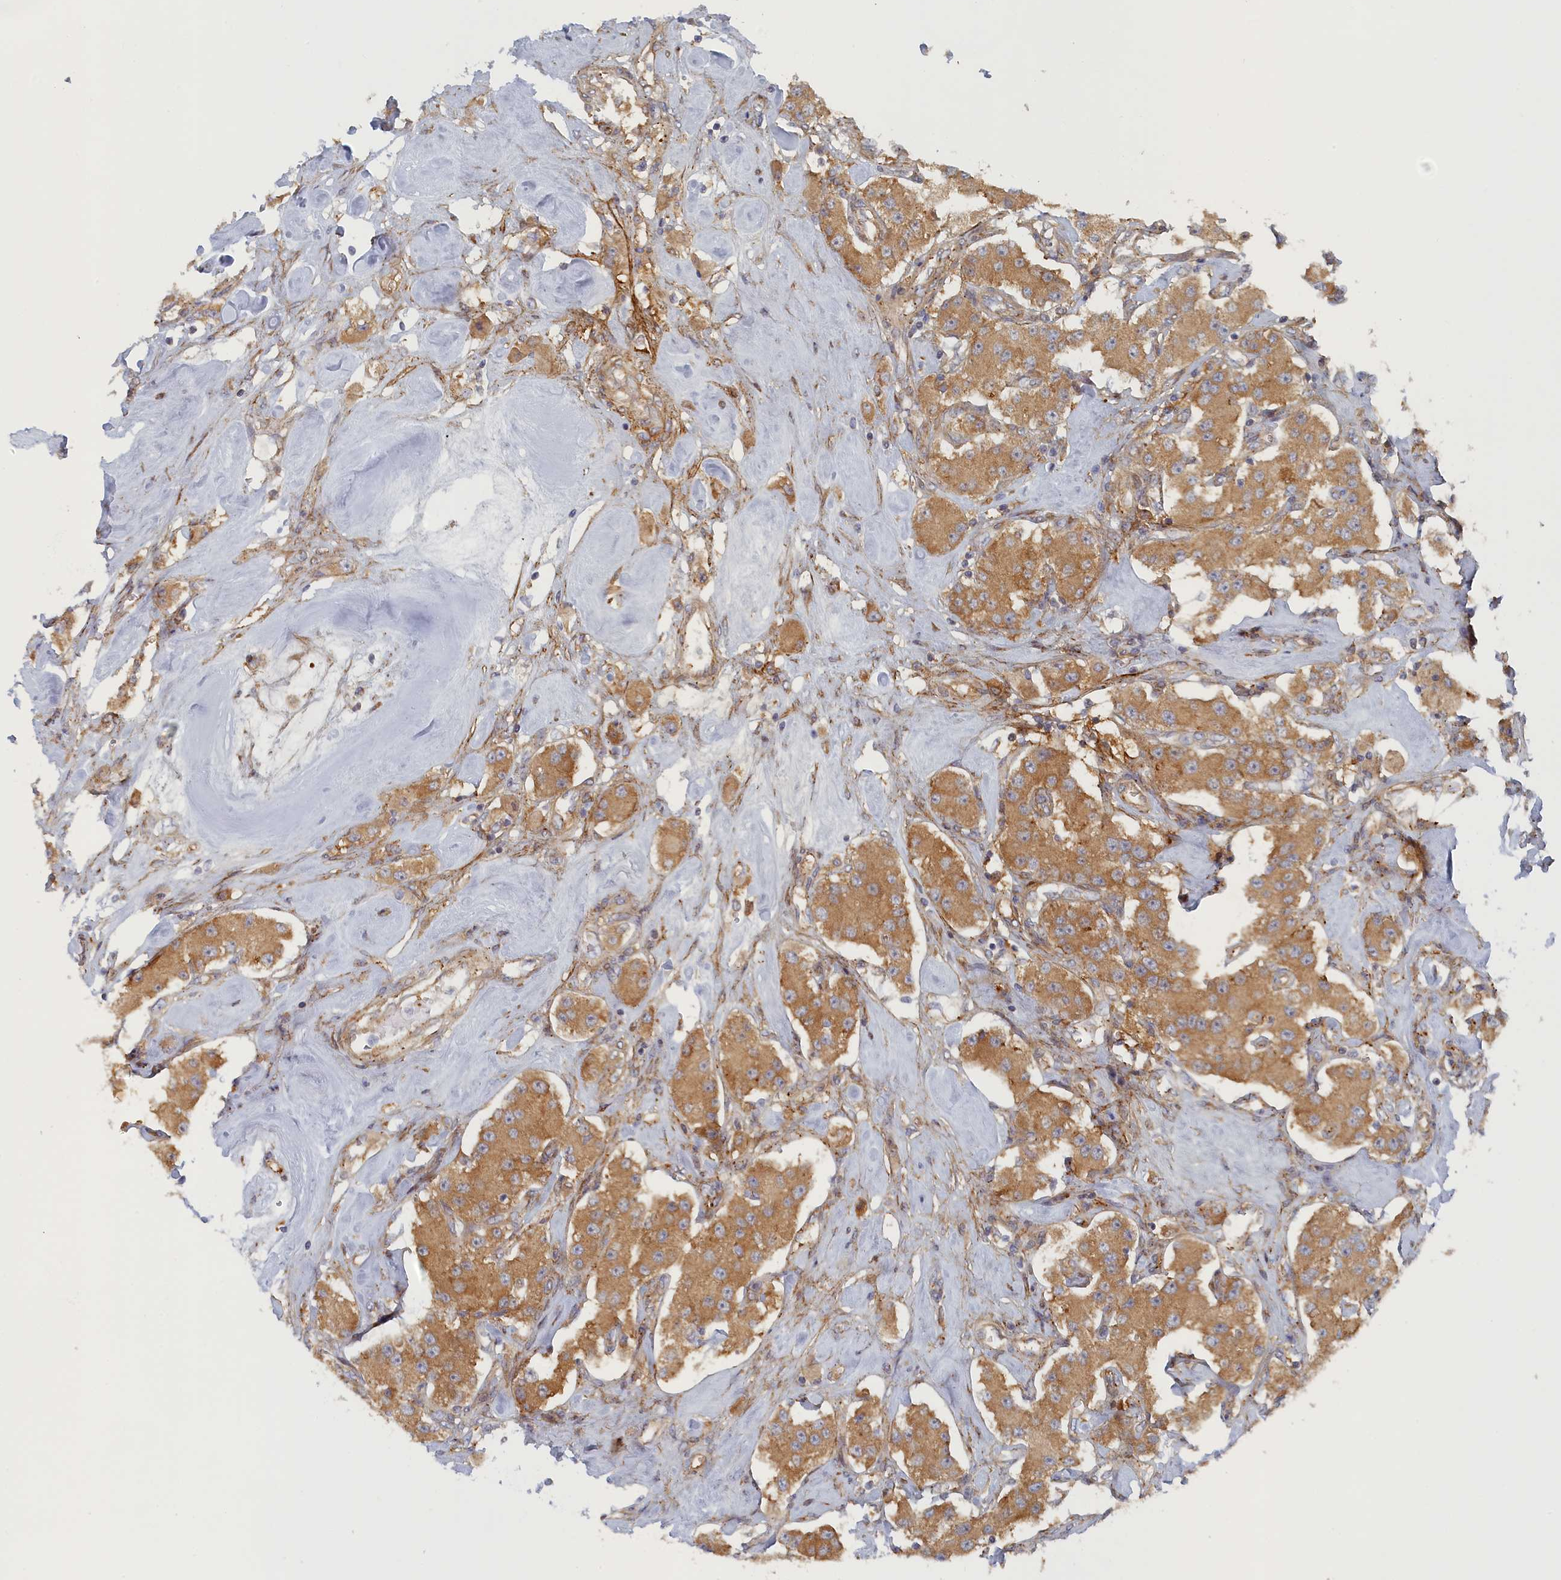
{"staining": {"intensity": "moderate", "quantity": ">75%", "location": "cytoplasmic/membranous"}, "tissue": "carcinoid", "cell_type": "Tumor cells", "image_type": "cancer", "snomed": [{"axis": "morphology", "description": "Carcinoid, malignant, NOS"}, {"axis": "topography", "description": "Pancreas"}], "caption": "Moderate cytoplasmic/membranous protein positivity is identified in about >75% of tumor cells in carcinoid.", "gene": "TMEM196", "patient": {"sex": "male", "age": 41}}